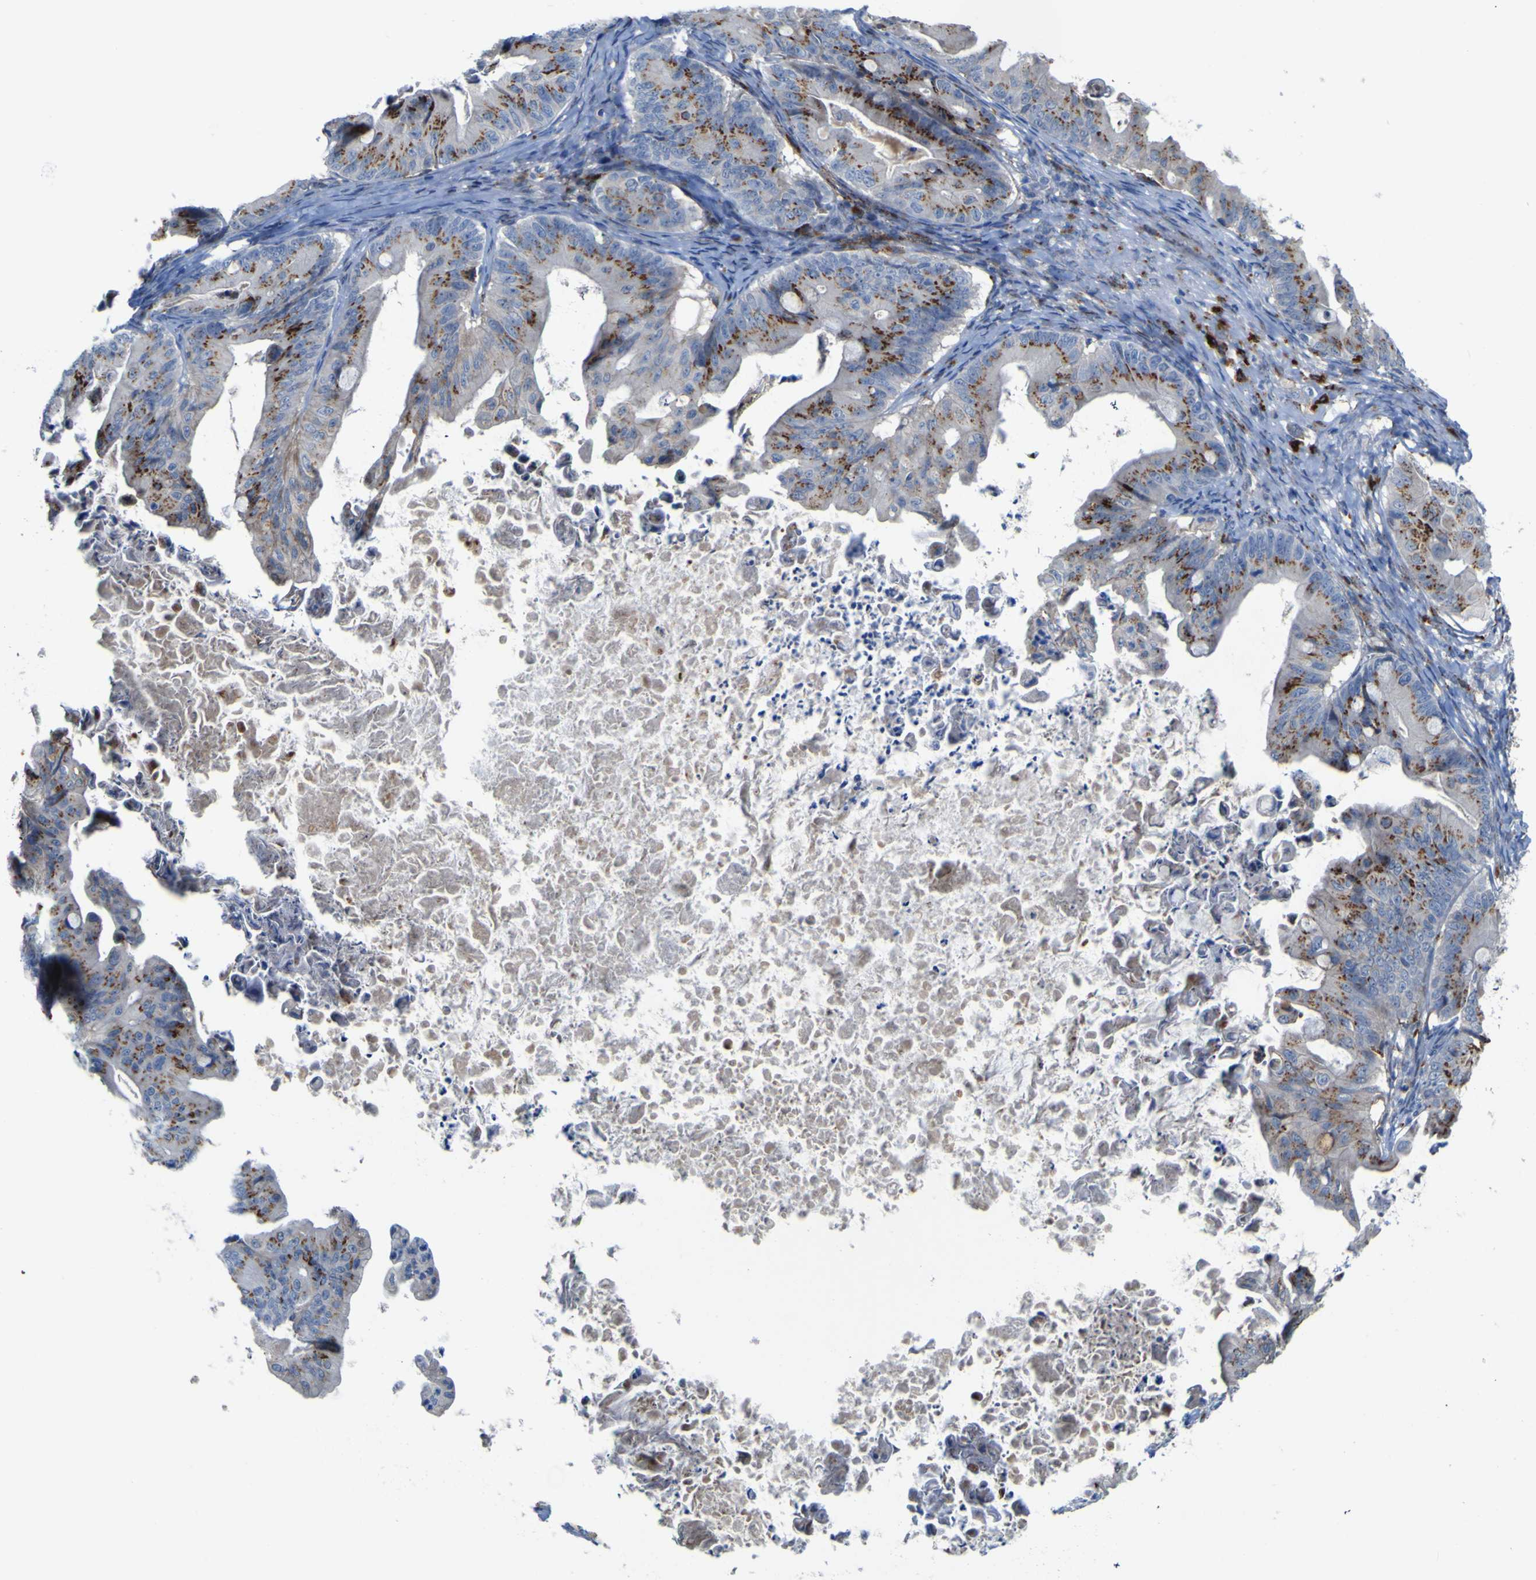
{"staining": {"intensity": "moderate", "quantity": ">75%", "location": "cytoplasmic/membranous"}, "tissue": "ovarian cancer", "cell_type": "Tumor cells", "image_type": "cancer", "snomed": [{"axis": "morphology", "description": "Cystadenocarcinoma, mucinous, NOS"}, {"axis": "topography", "description": "Ovary"}], "caption": "Protein expression analysis of ovarian cancer (mucinous cystadenocarcinoma) demonstrates moderate cytoplasmic/membranous expression in about >75% of tumor cells. (IHC, brightfield microscopy, high magnification).", "gene": "PTPRF", "patient": {"sex": "female", "age": 37}}